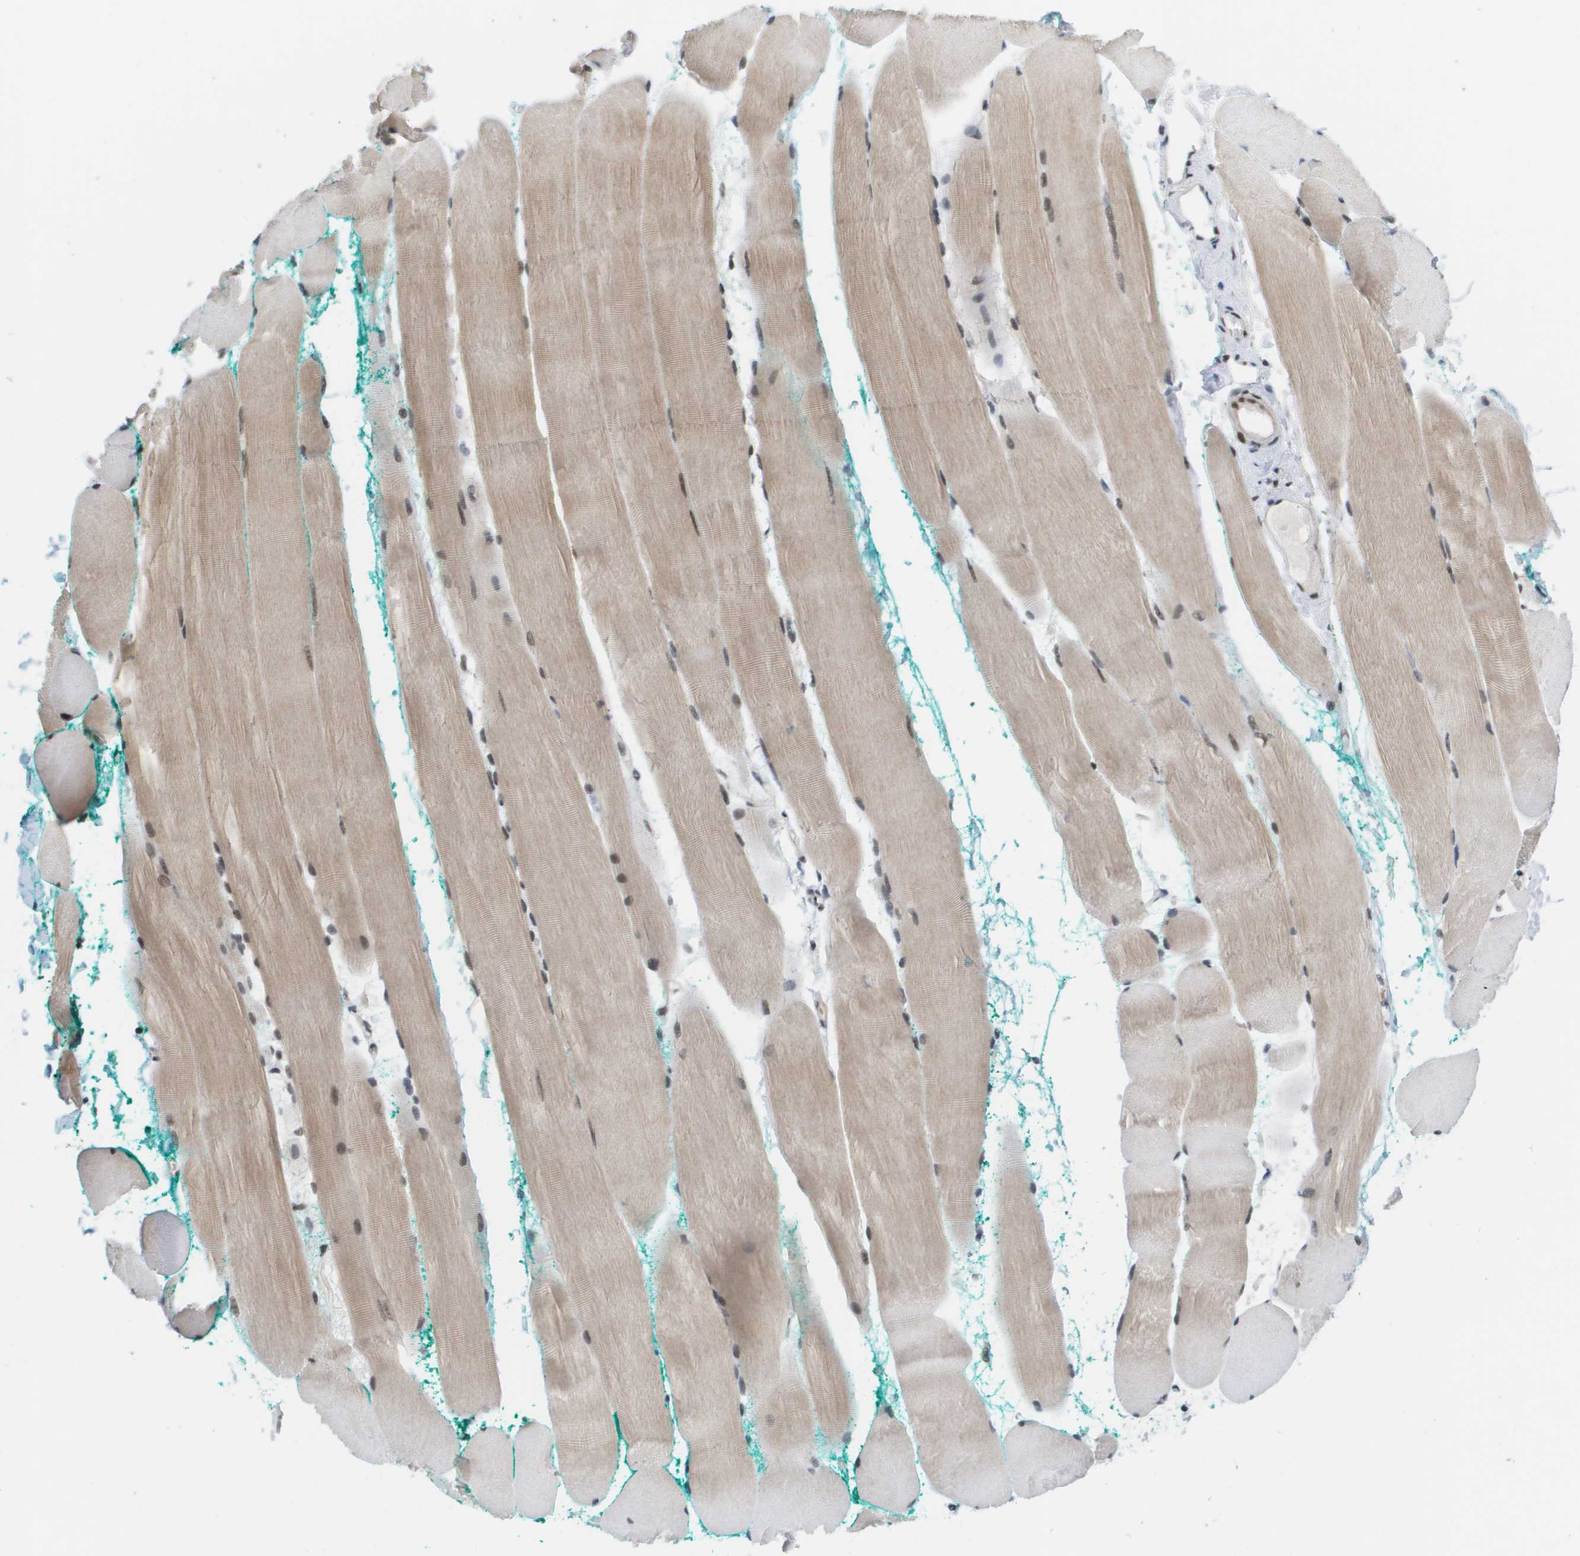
{"staining": {"intensity": "moderate", "quantity": "<25%", "location": "cytoplasmic/membranous,nuclear"}, "tissue": "skeletal muscle", "cell_type": "Myocytes", "image_type": "normal", "snomed": [{"axis": "morphology", "description": "Normal tissue, NOS"}, {"axis": "morphology", "description": "Squamous cell carcinoma, NOS"}, {"axis": "topography", "description": "Skeletal muscle"}], "caption": "IHC histopathology image of benign skeletal muscle stained for a protein (brown), which displays low levels of moderate cytoplasmic/membranous,nuclear expression in about <25% of myocytes.", "gene": "ISY1", "patient": {"sex": "male", "age": 51}}